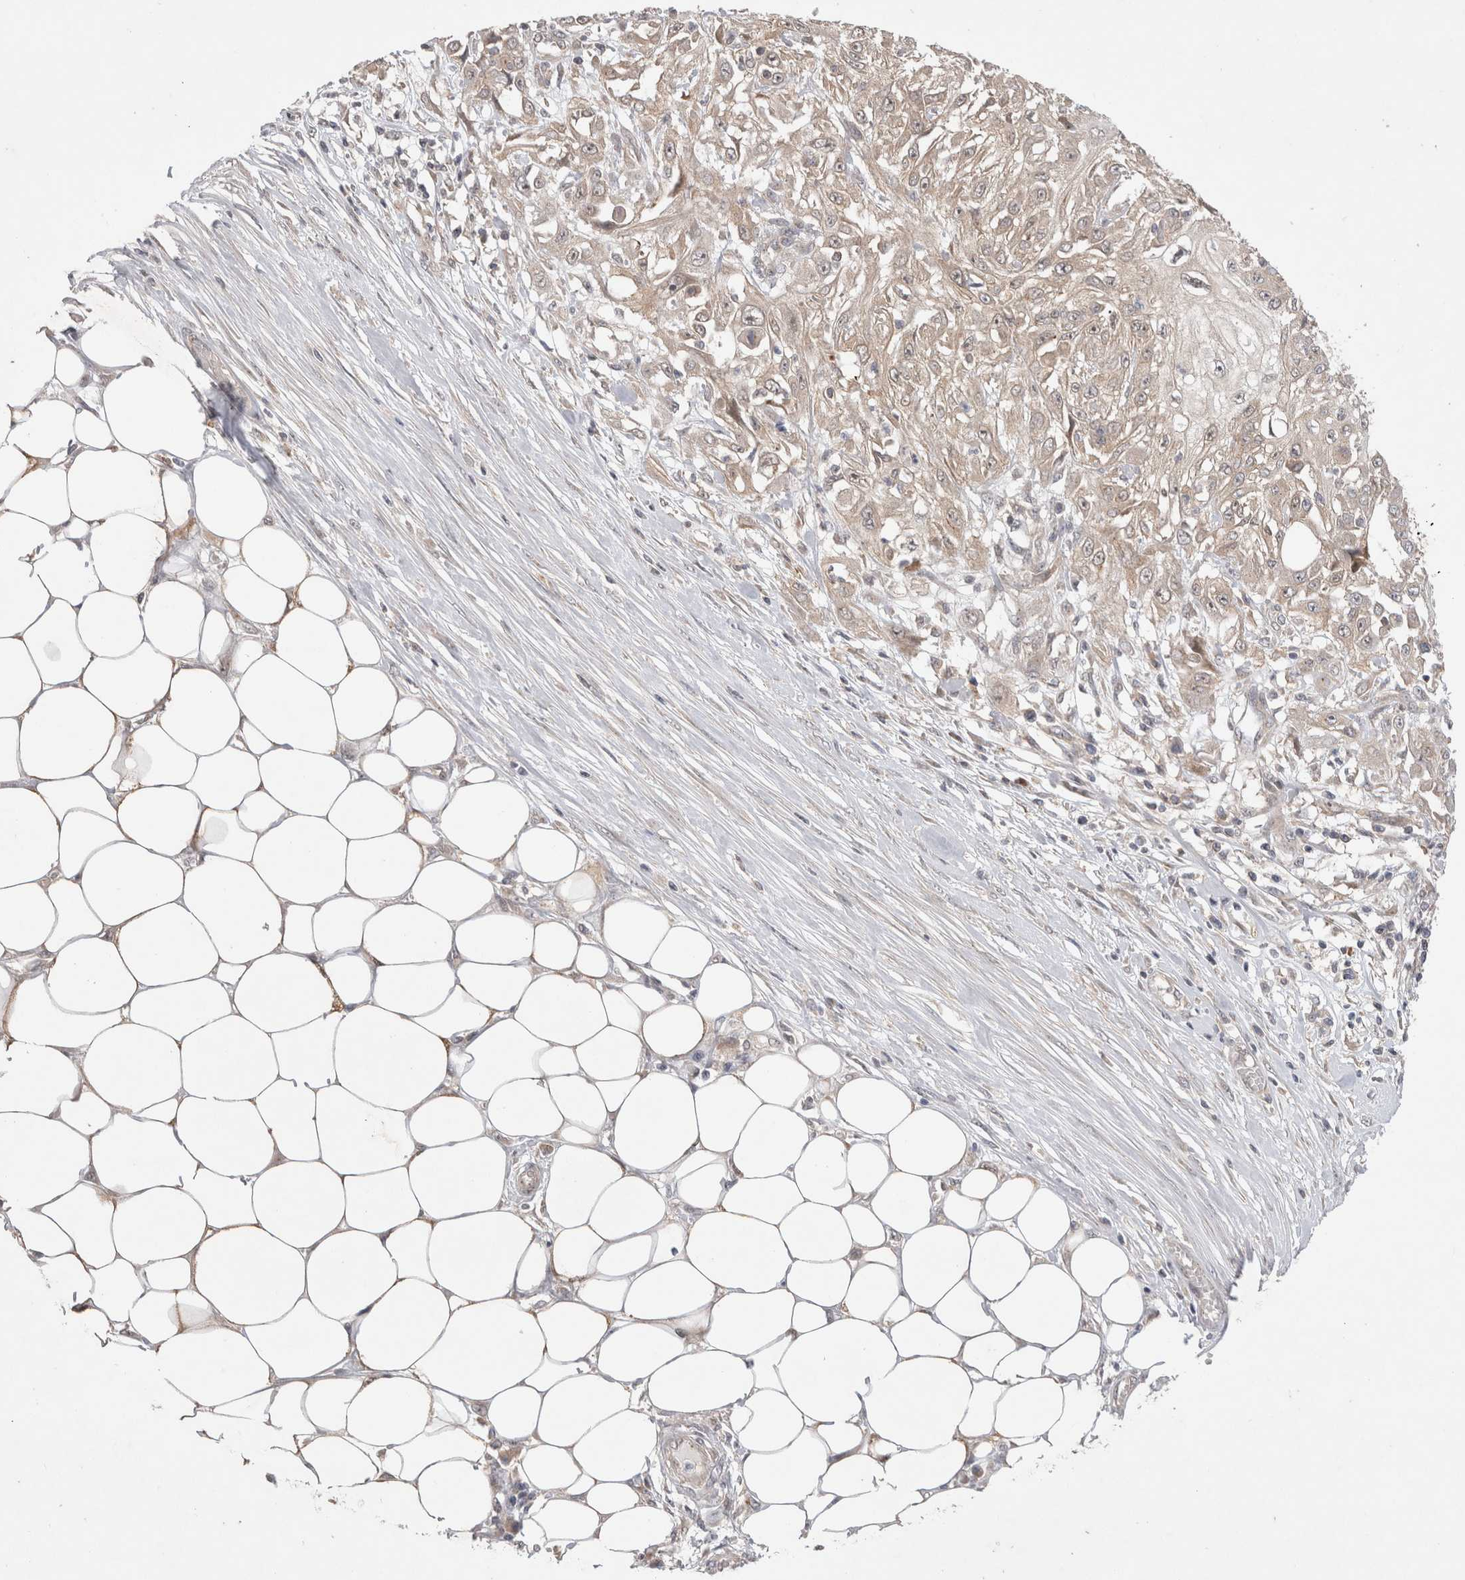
{"staining": {"intensity": "weak", "quantity": "25%-75%", "location": "cytoplasmic/membranous"}, "tissue": "skin cancer", "cell_type": "Tumor cells", "image_type": "cancer", "snomed": [{"axis": "morphology", "description": "Squamous cell carcinoma, NOS"}, {"axis": "morphology", "description": "Squamous cell carcinoma, metastatic, NOS"}, {"axis": "topography", "description": "Skin"}, {"axis": "topography", "description": "Lymph node"}], "caption": "A high-resolution image shows immunohistochemistry staining of squamous cell carcinoma (skin), which exhibits weak cytoplasmic/membranous staining in about 25%-75% of tumor cells.", "gene": "SLC29A1", "patient": {"sex": "male", "age": 75}}